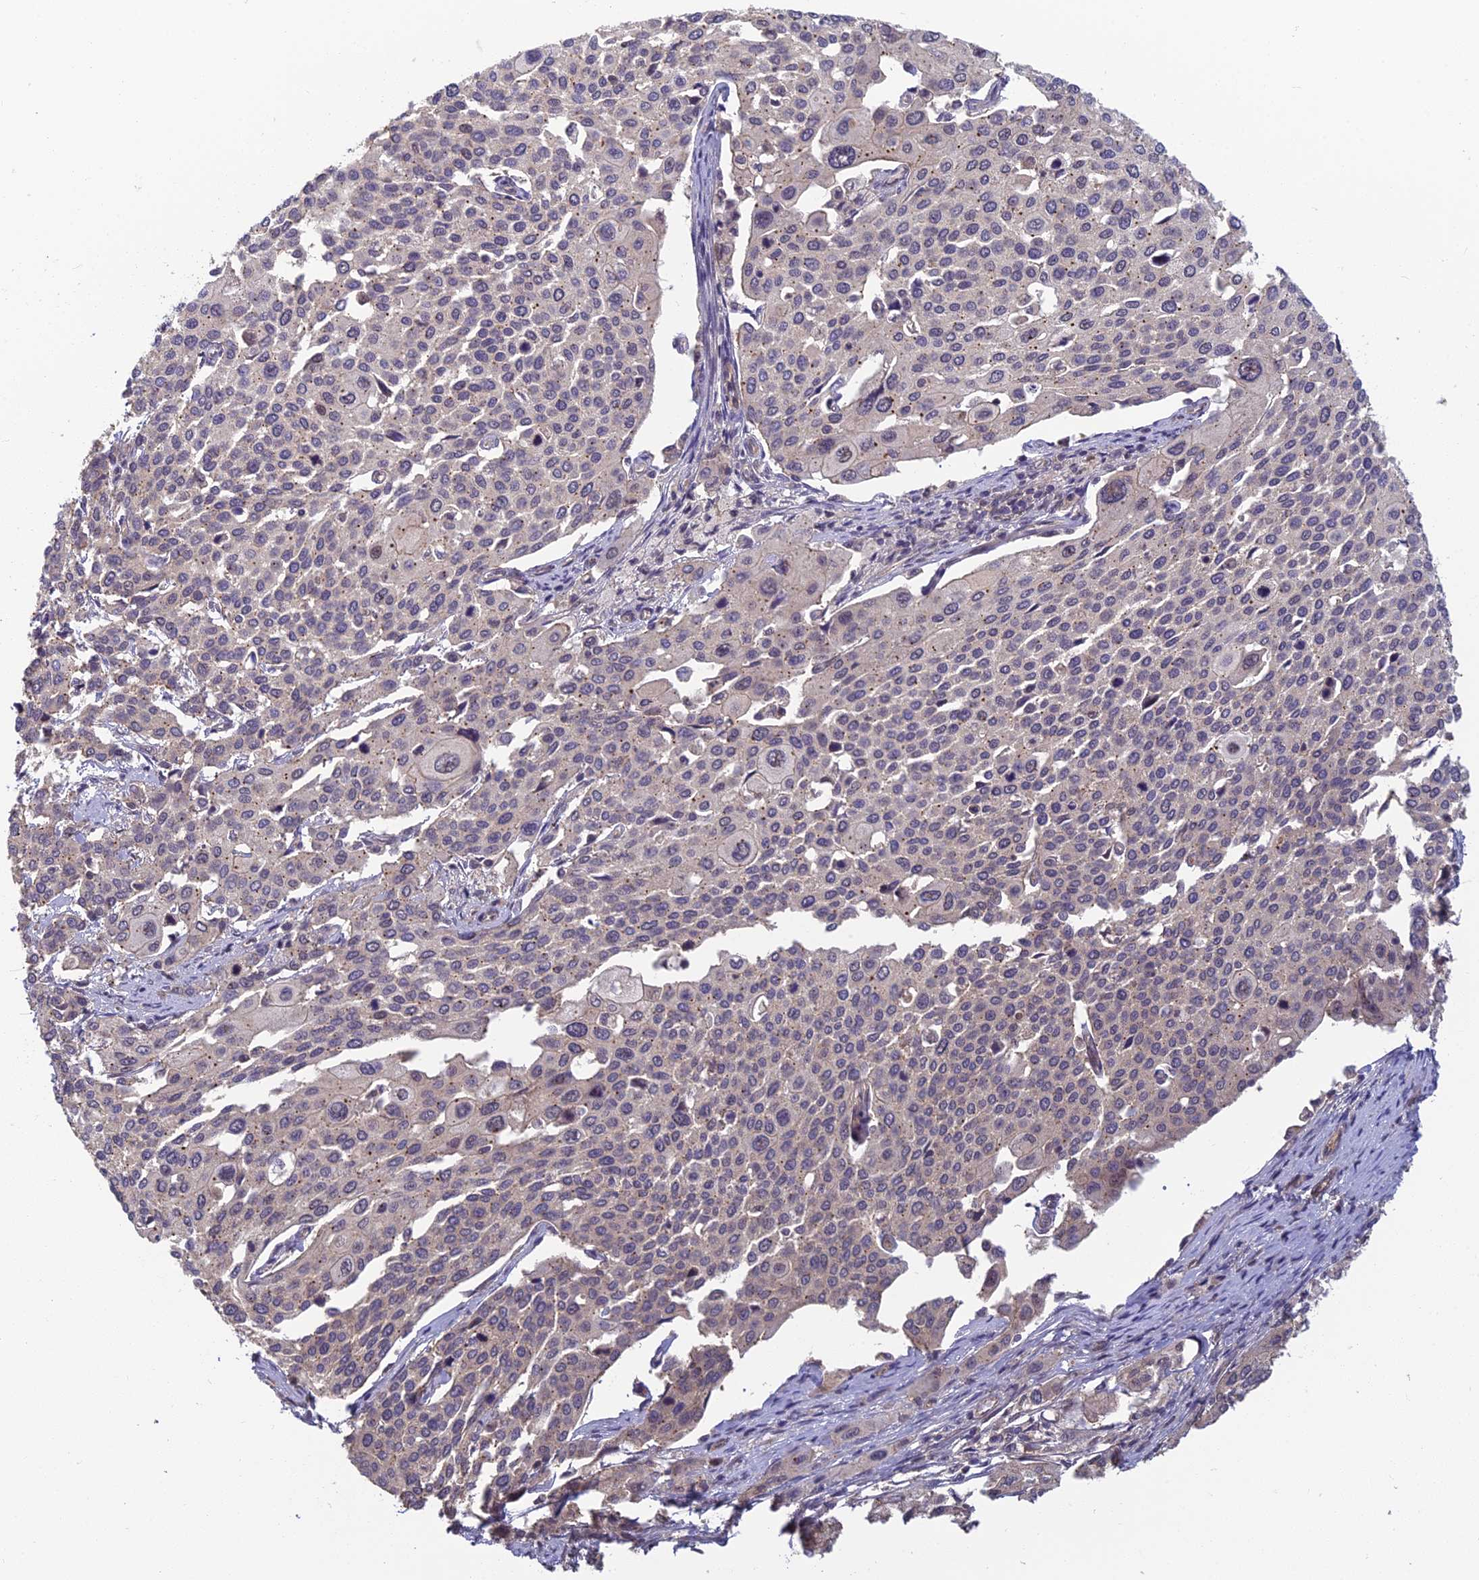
{"staining": {"intensity": "weak", "quantity": "<25%", "location": "cytoplasmic/membranous"}, "tissue": "cervical cancer", "cell_type": "Tumor cells", "image_type": "cancer", "snomed": [{"axis": "morphology", "description": "Squamous cell carcinoma, NOS"}, {"axis": "topography", "description": "Cervix"}], "caption": "Tumor cells show no significant protein positivity in squamous cell carcinoma (cervical). Brightfield microscopy of IHC stained with DAB (brown) and hematoxylin (blue), captured at high magnification.", "gene": "PIKFYVE", "patient": {"sex": "female", "age": 44}}